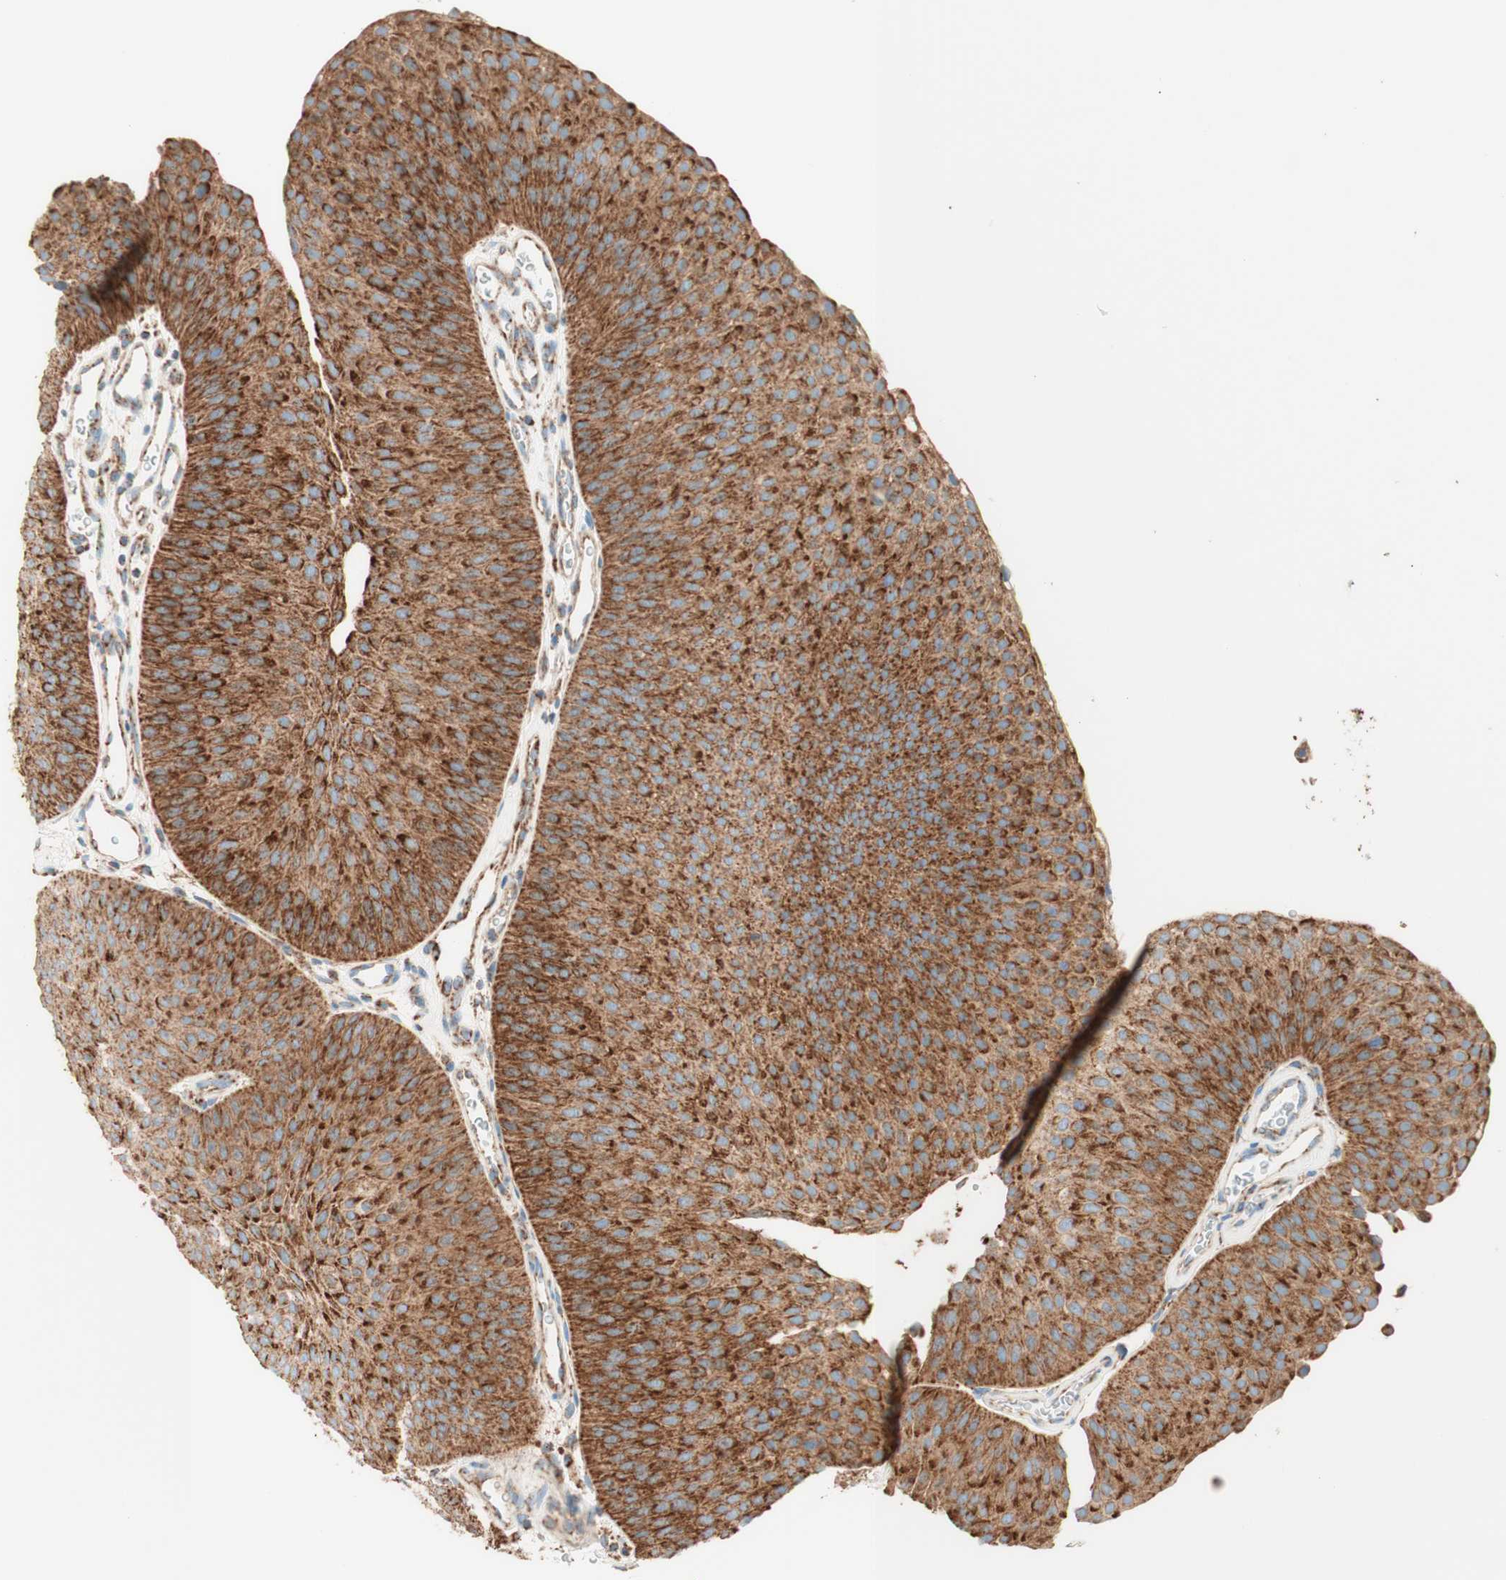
{"staining": {"intensity": "strong", "quantity": ">75%", "location": "cytoplasmic/membranous"}, "tissue": "urothelial cancer", "cell_type": "Tumor cells", "image_type": "cancer", "snomed": [{"axis": "morphology", "description": "Urothelial carcinoma, Low grade"}, {"axis": "topography", "description": "Urinary bladder"}], "caption": "The immunohistochemical stain labels strong cytoplasmic/membranous positivity in tumor cells of urothelial cancer tissue.", "gene": "TOMM20", "patient": {"sex": "female", "age": 60}}